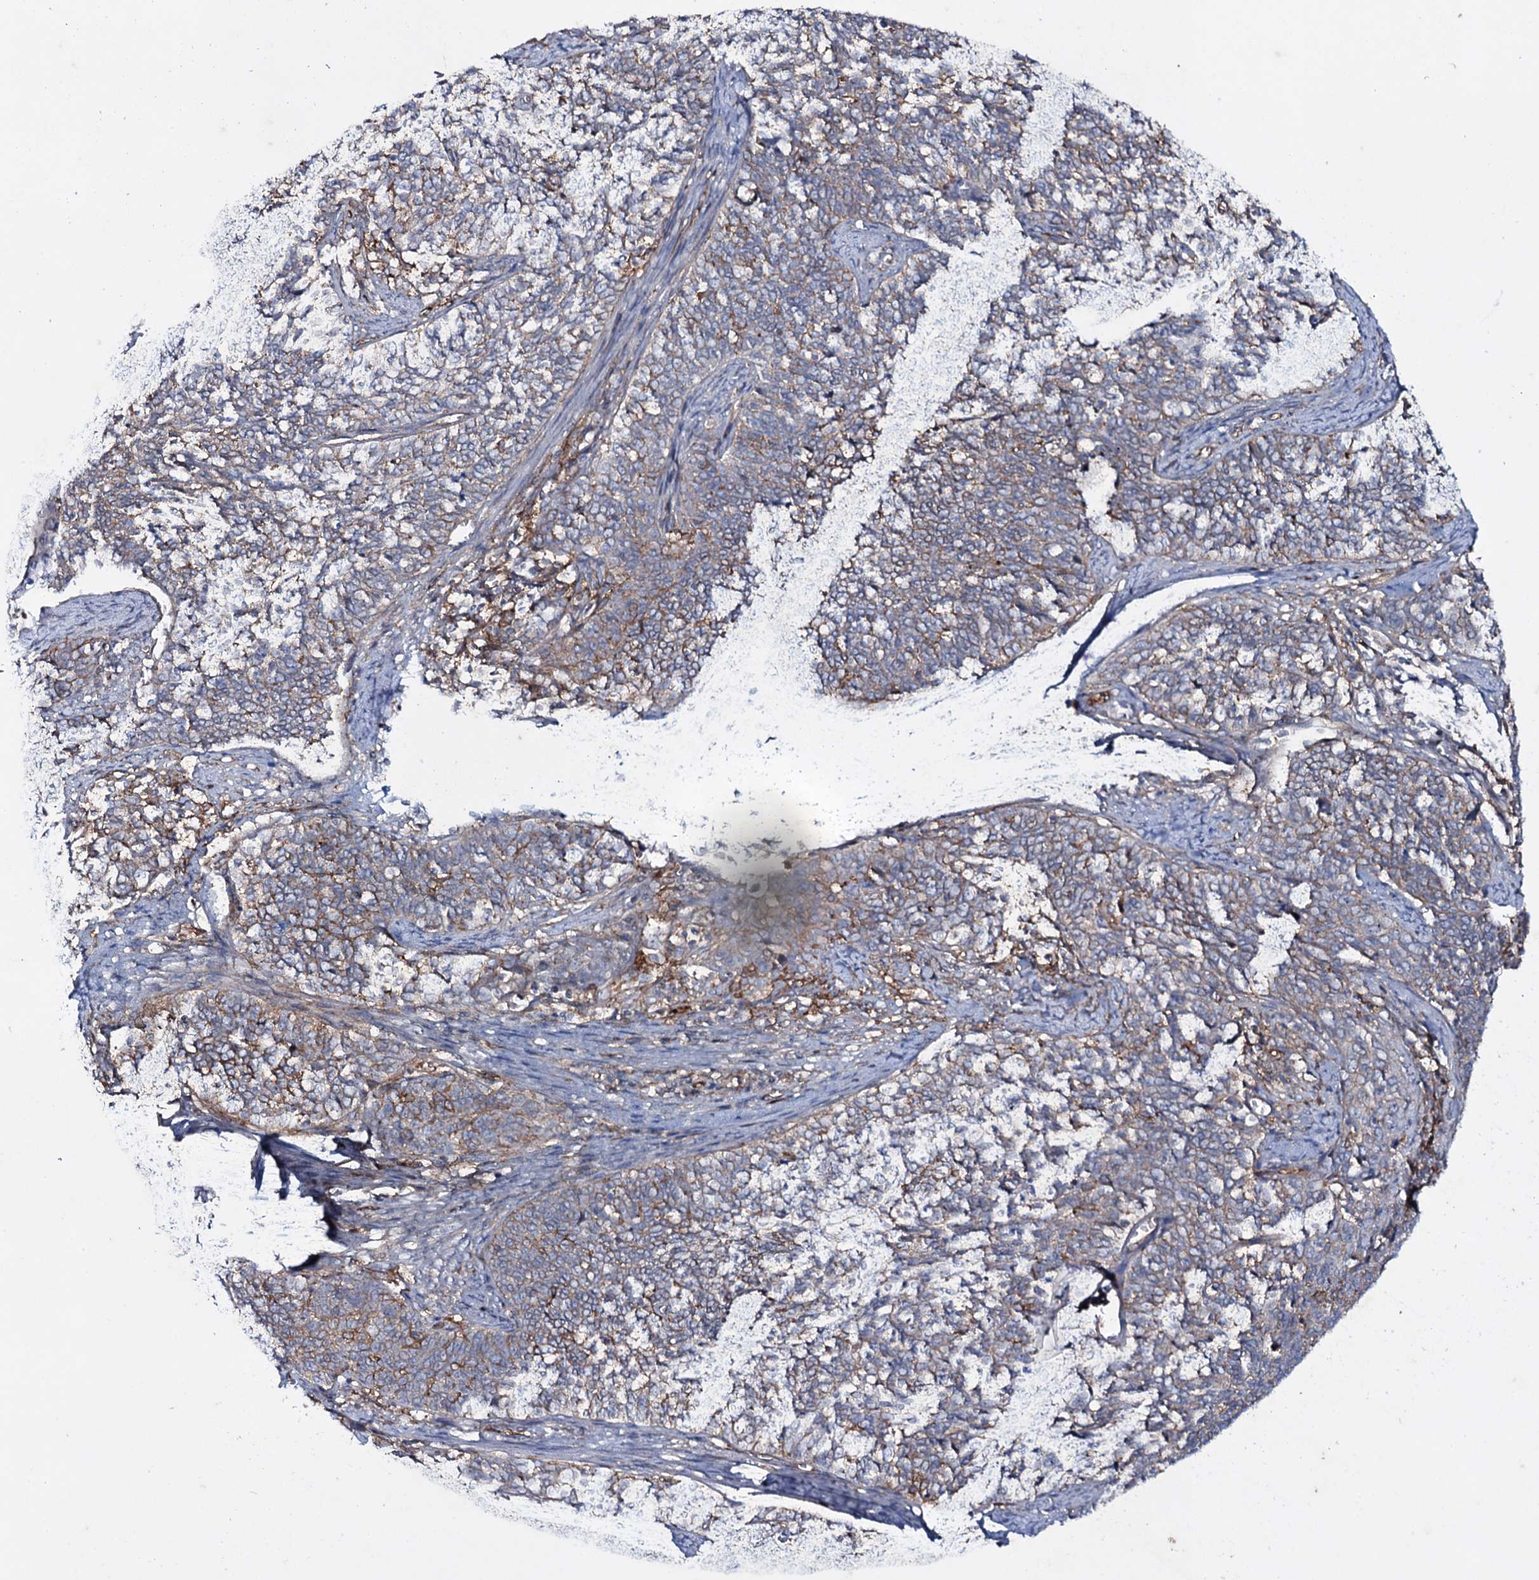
{"staining": {"intensity": "weak", "quantity": "<25%", "location": "cytoplasmic/membranous"}, "tissue": "cervical cancer", "cell_type": "Tumor cells", "image_type": "cancer", "snomed": [{"axis": "morphology", "description": "Squamous cell carcinoma, NOS"}, {"axis": "topography", "description": "Cervix"}], "caption": "Immunohistochemistry (IHC) of squamous cell carcinoma (cervical) shows no staining in tumor cells.", "gene": "SNAP23", "patient": {"sex": "female", "age": 39}}